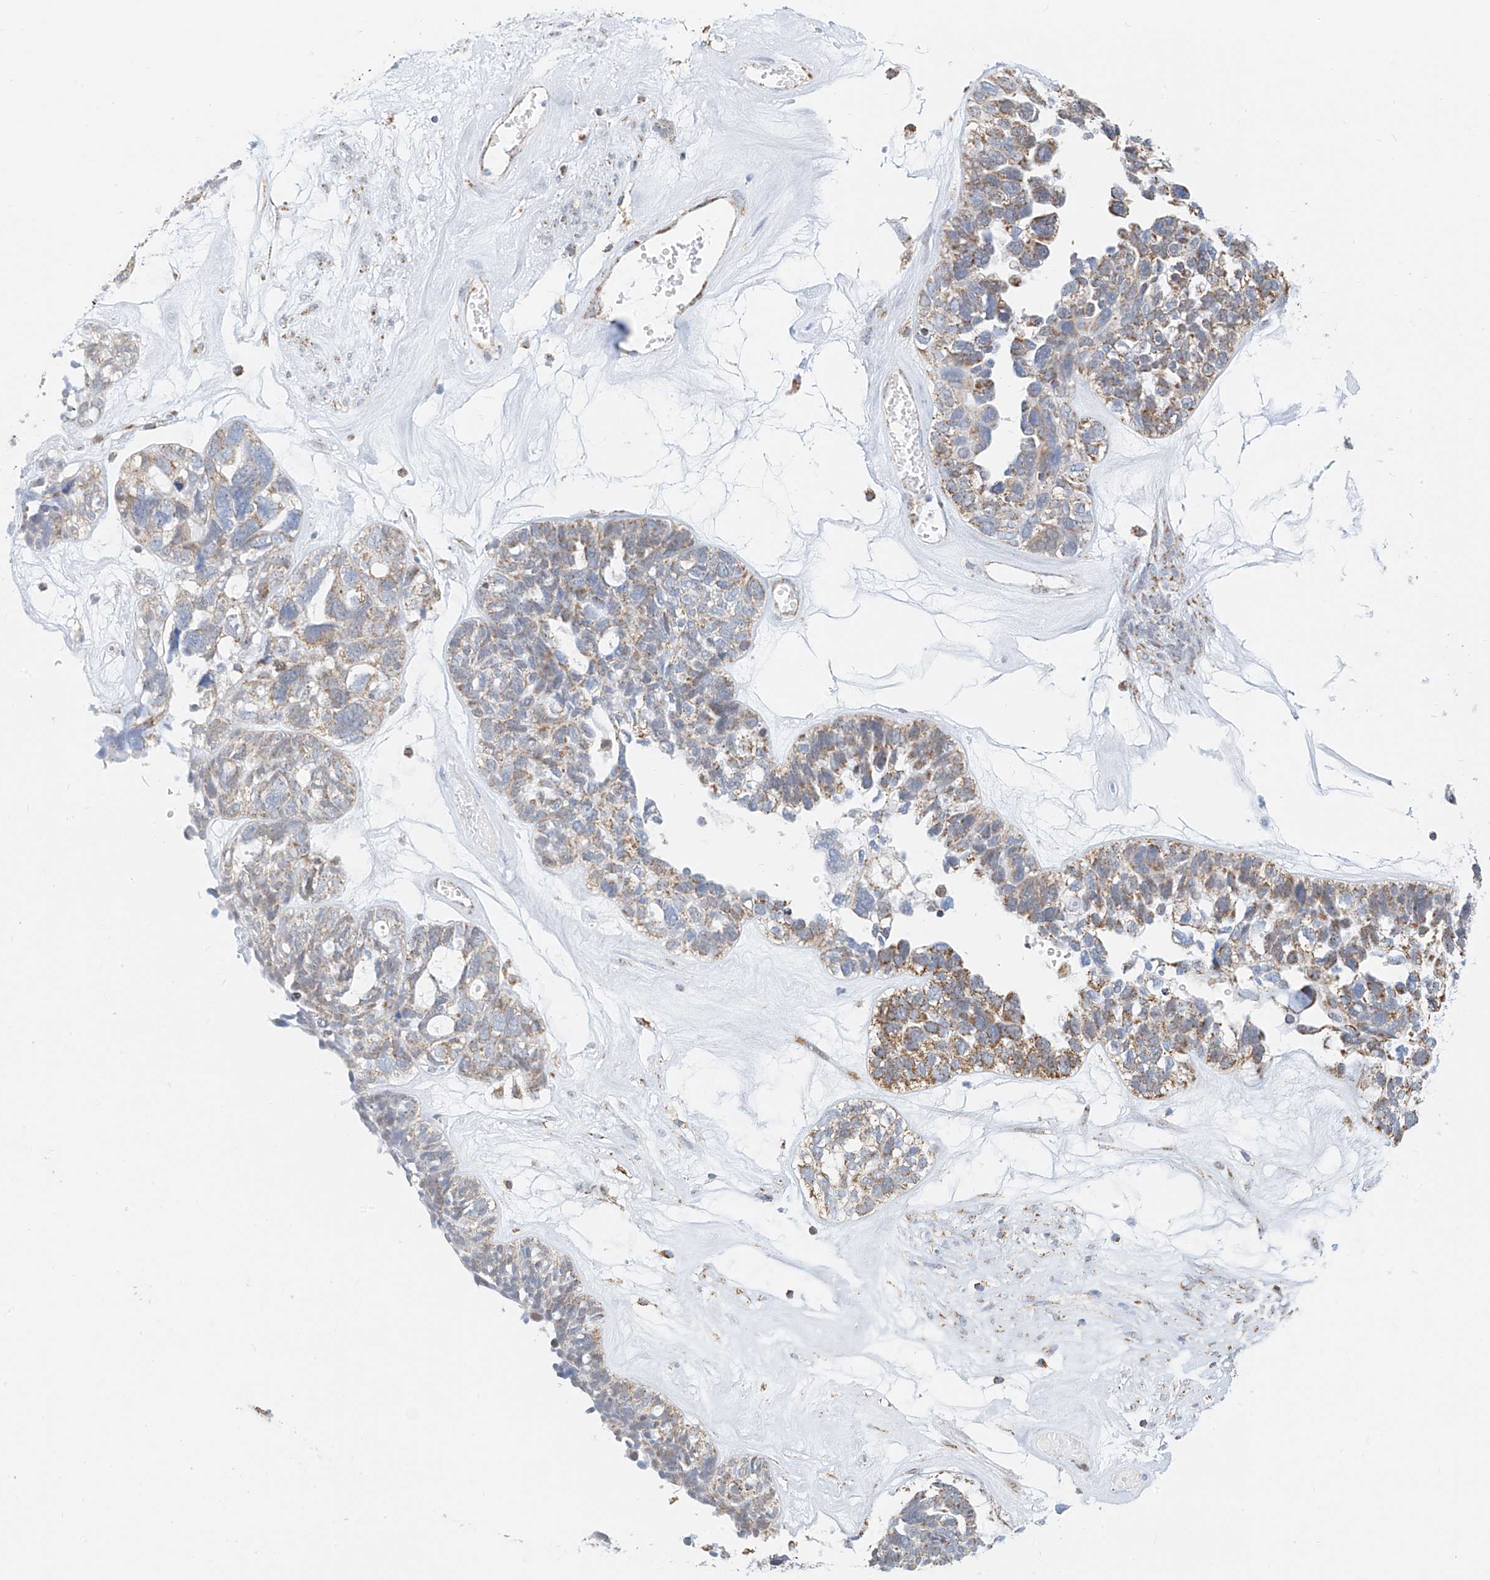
{"staining": {"intensity": "moderate", "quantity": "25%-75%", "location": "cytoplasmic/membranous"}, "tissue": "ovarian cancer", "cell_type": "Tumor cells", "image_type": "cancer", "snomed": [{"axis": "morphology", "description": "Cystadenocarcinoma, serous, NOS"}, {"axis": "topography", "description": "Ovary"}], "caption": "The photomicrograph displays a brown stain indicating the presence of a protein in the cytoplasmic/membranous of tumor cells in ovarian cancer.", "gene": "NALCN", "patient": {"sex": "female", "age": 79}}